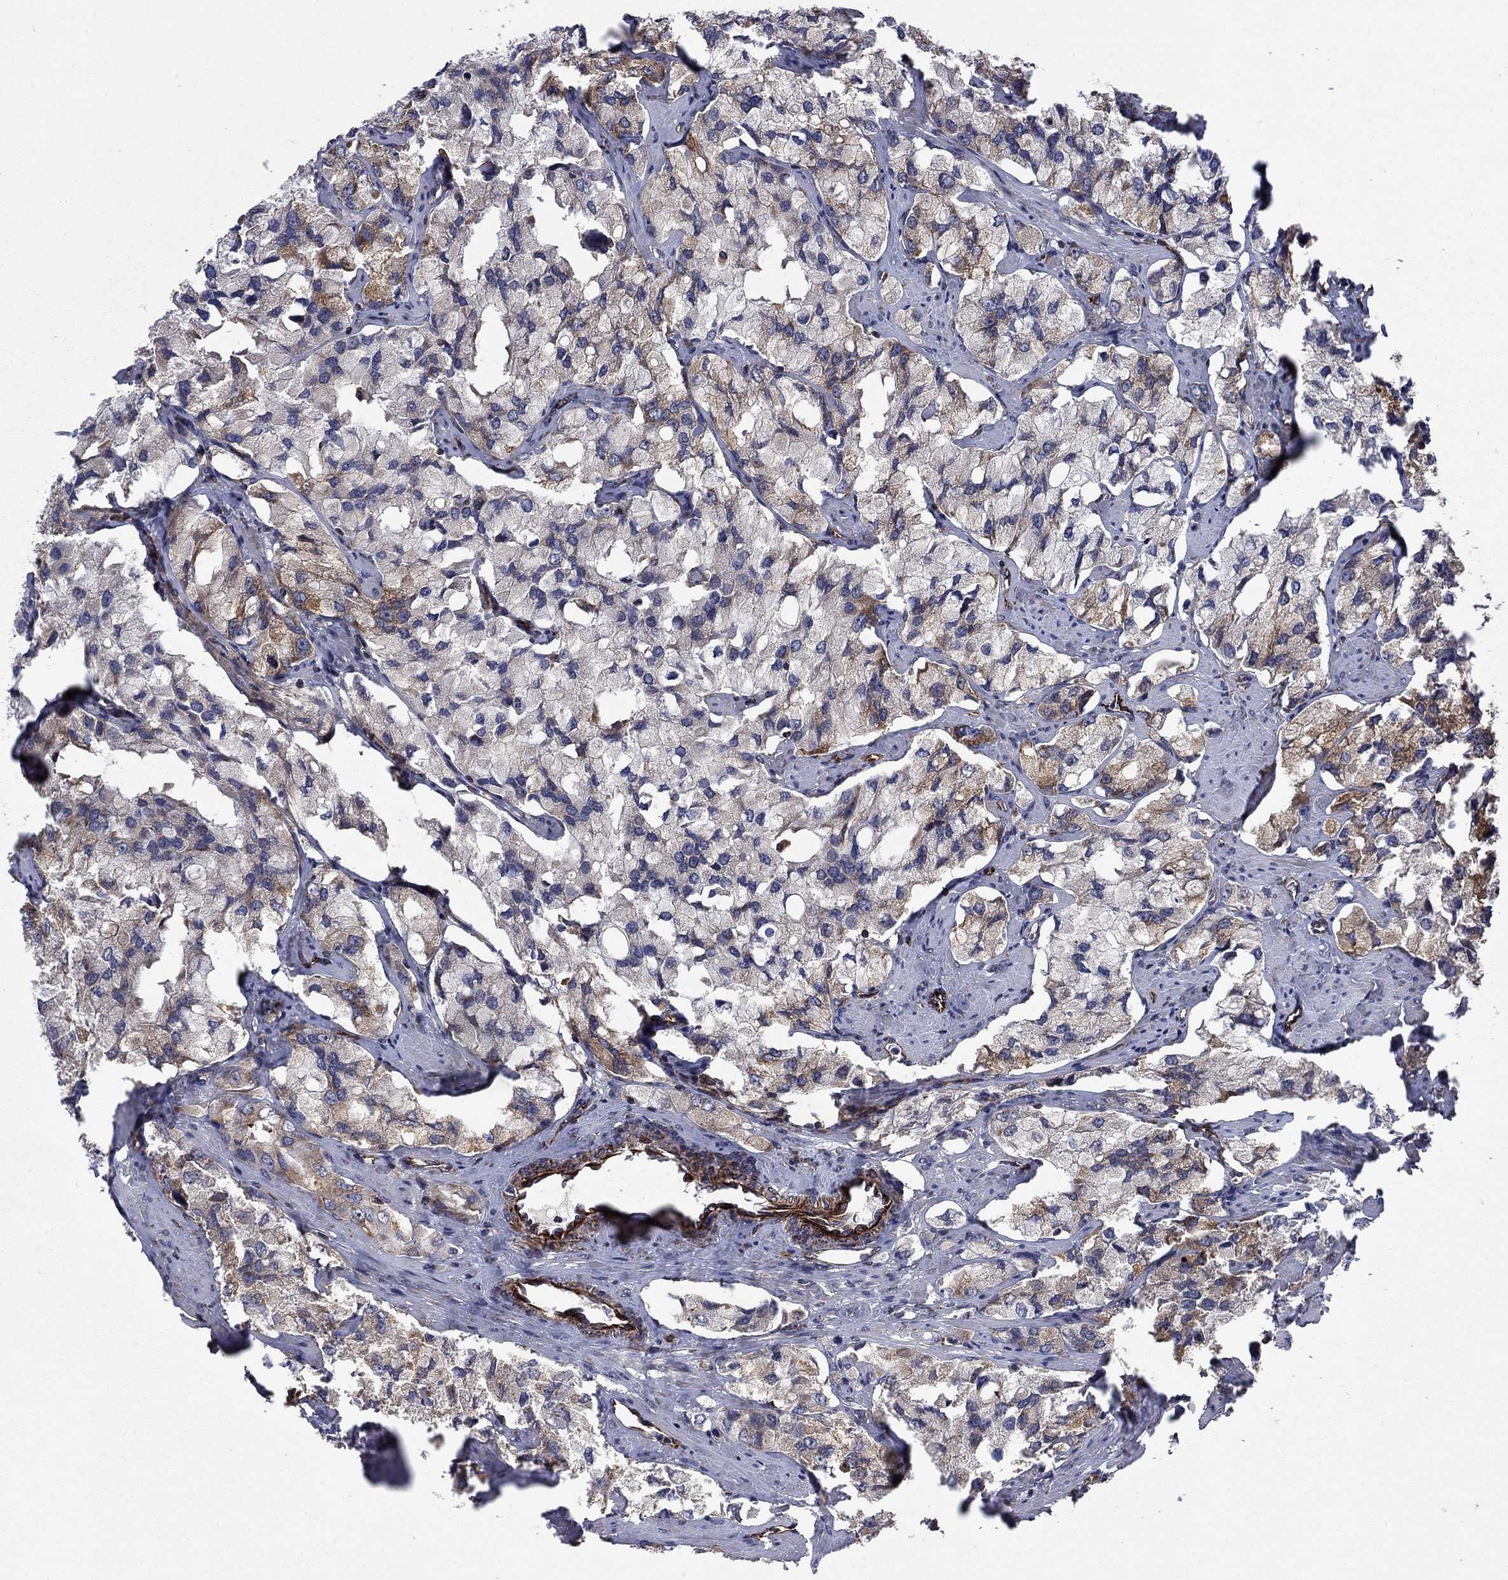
{"staining": {"intensity": "weak", "quantity": "25%-75%", "location": "cytoplasmic/membranous"}, "tissue": "prostate cancer", "cell_type": "Tumor cells", "image_type": "cancer", "snomed": [{"axis": "morphology", "description": "Adenocarcinoma, NOS"}, {"axis": "topography", "description": "Prostate and seminal vesicle, NOS"}, {"axis": "topography", "description": "Prostate"}], "caption": "The histopathology image demonstrates staining of adenocarcinoma (prostate), revealing weak cytoplasmic/membranous protein positivity (brown color) within tumor cells.", "gene": "NDUFC1", "patient": {"sex": "male", "age": 64}}